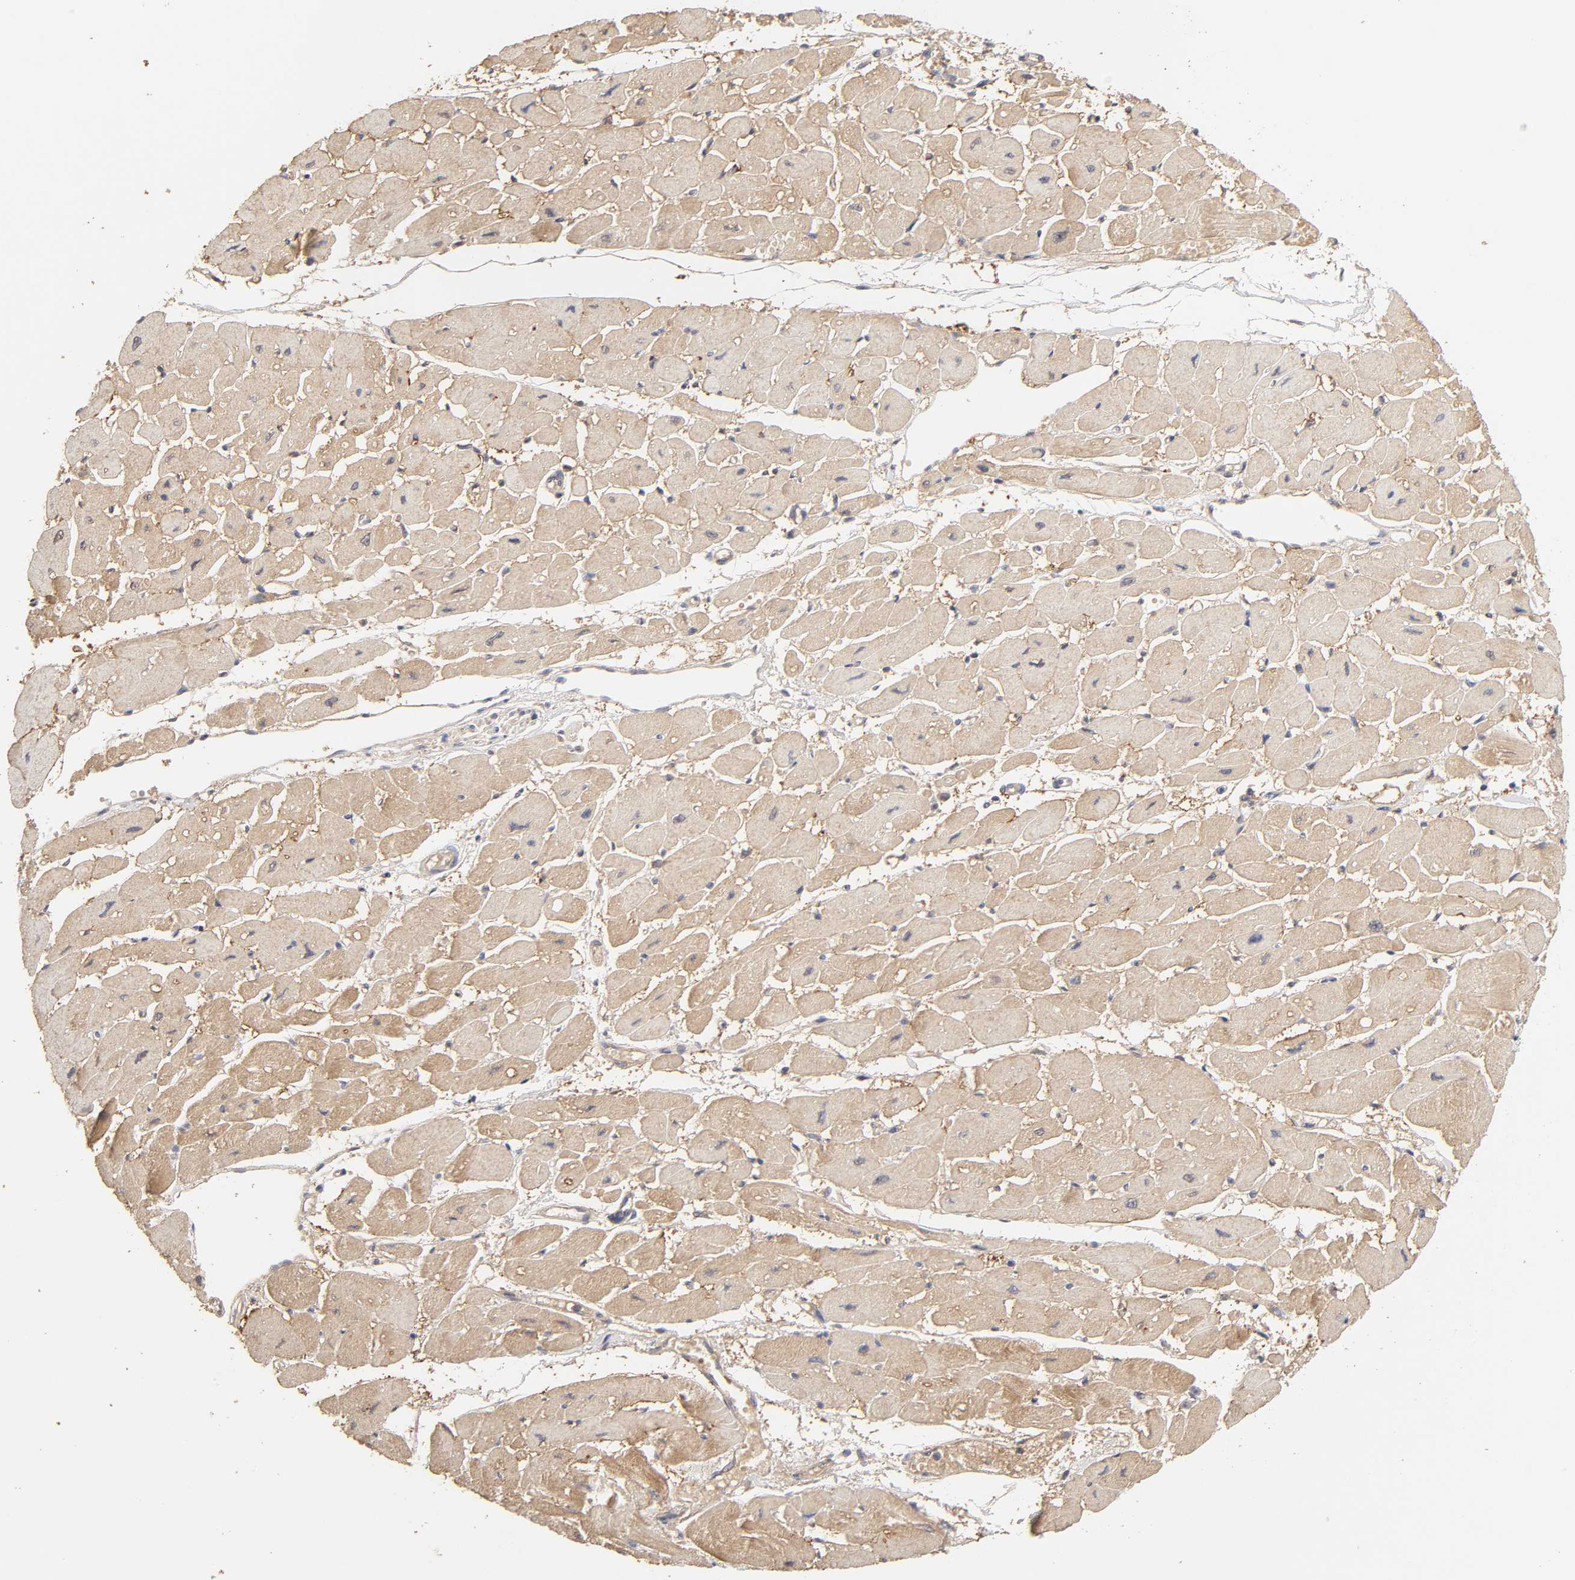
{"staining": {"intensity": "moderate", "quantity": "25%-75%", "location": "cytoplasmic/membranous,nuclear"}, "tissue": "heart muscle", "cell_type": "Cardiomyocytes", "image_type": "normal", "snomed": [{"axis": "morphology", "description": "Normal tissue, NOS"}, {"axis": "topography", "description": "Heart"}], "caption": "Cardiomyocytes demonstrate medium levels of moderate cytoplasmic/membranous,nuclear staining in approximately 25%-75% of cells in unremarkable human heart muscle. The staining is performed using DAB (3,3'-diaminobenzidine) brown chromogen to label protein expression. The nuclei are counter-stained blue using hematoxylin.", "gene": "AP1G2", "patient": {"sex": "female", "age": 54}}